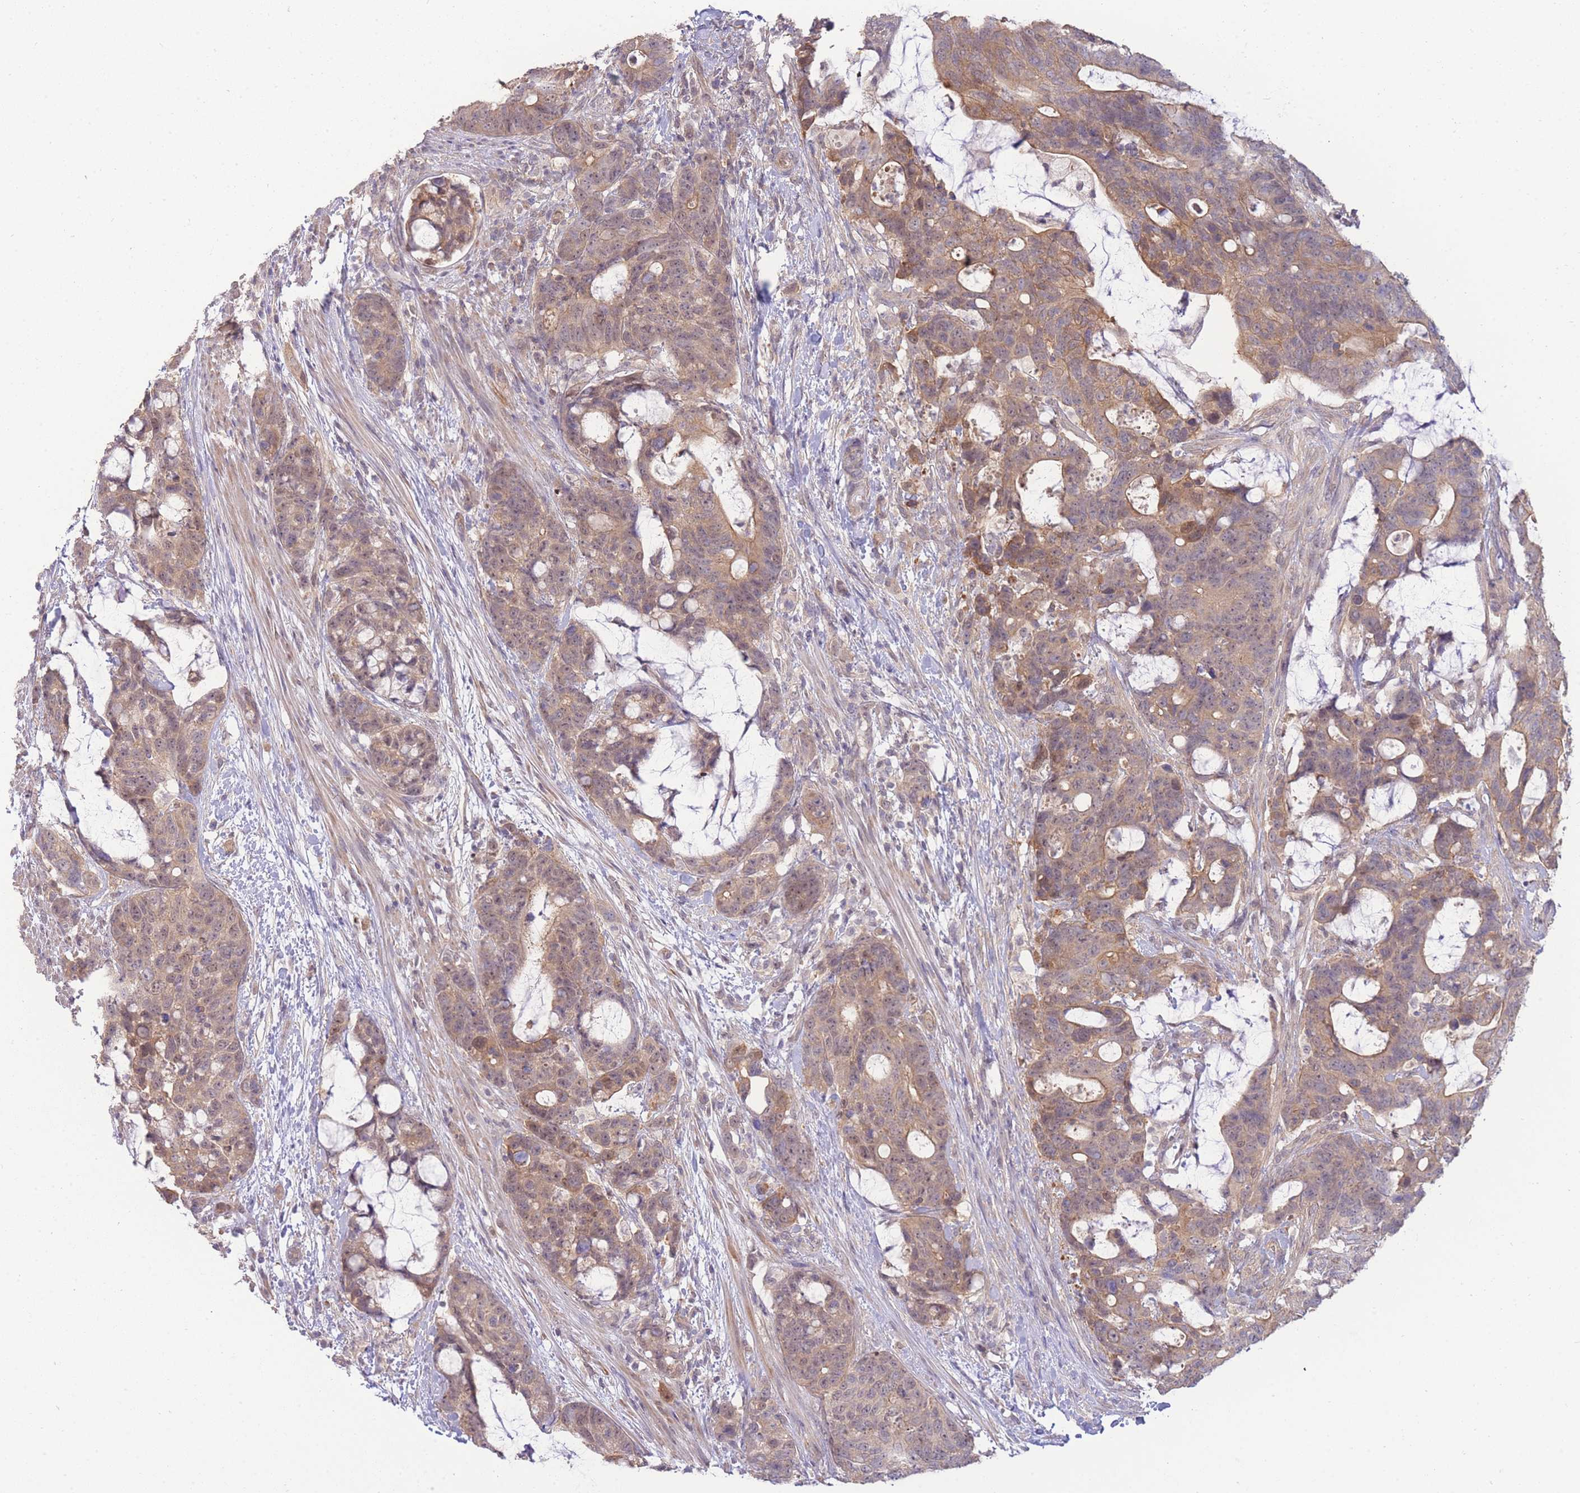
{"staining": {"intensity": "moderate", "quantity": ">75%", "location": "cytoplasmic/membranous"}, "tissue": "colorectal cancer", "cell_type": "Tumor cells", "image_type": "cancer", "snomed": [{"axis": "morphology", "description": "Adenocarcinoma, NOS"}, {"axis": "topography", "description": "Colon"}], "caption": "Protein staining exhibits moderate cytoplasmic/membranous positivity in approximately >75% of tumor cells in colorectal cancer (adenocarcinoma).", "gene": "SMC6", "patient": {"sex": "female", "age": 82}}